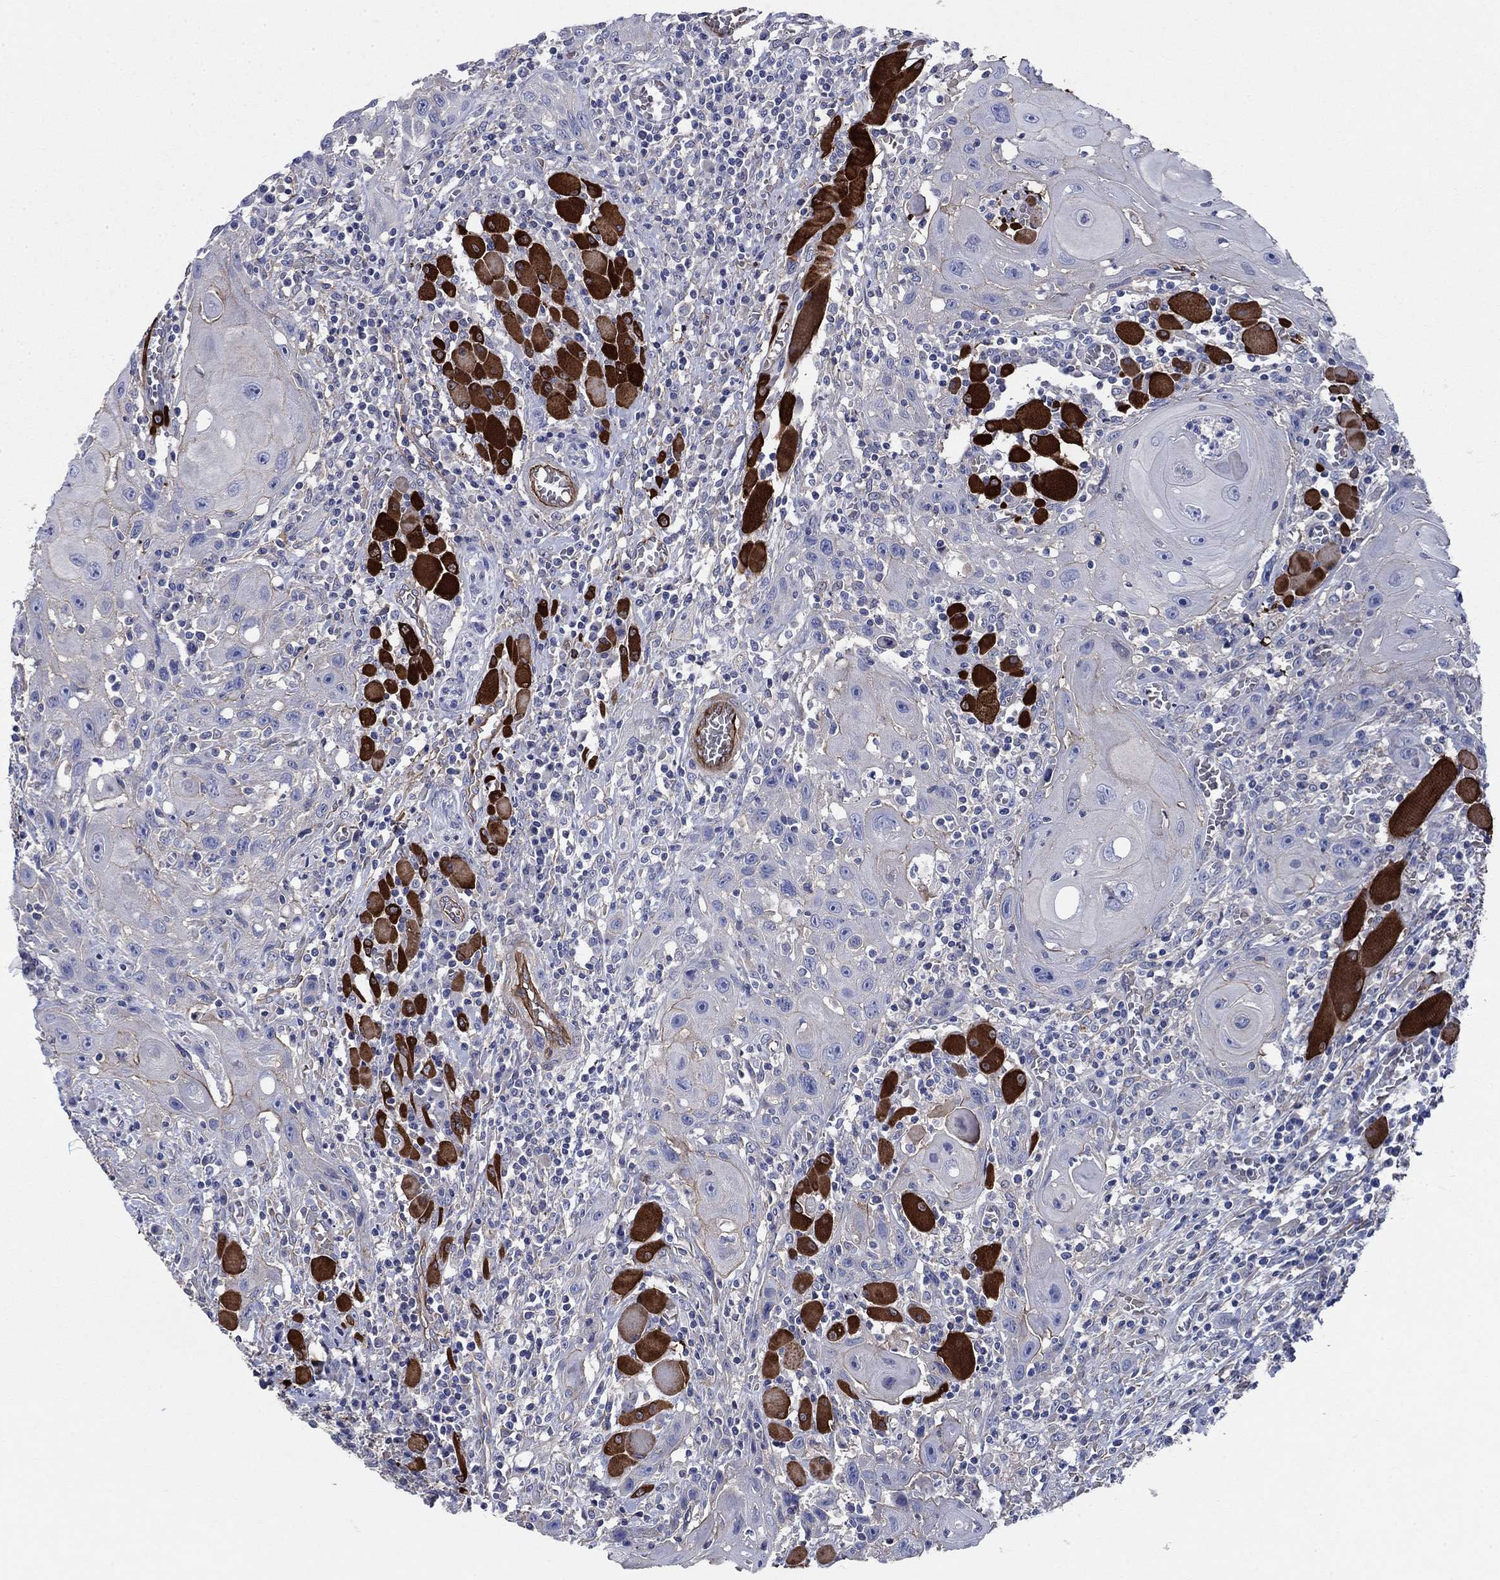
{"staining": {"intensity": "negative", "quantity": "none", "location": "none"}, "tissue": "head and neck cancer", "cell_type": "Tumor cells", "image_type": "cancer", "snomed": [{"axis": "morphology", "description": "Normal tissue, NOS"}, {"axis": "morphology", "description": "Squamous cell carcinoma, NOS"}, {"axis": "topography", "description": "Oral tissue"}, {"axis": "topography", "description": "Head-Neck"}], "caption": "Immunohistochemical staining of squamous cell carcinoma (head and neck) reveals no significant expression in tumor cells. (Brightfield microscopy of DAB IHC at high magnification).", "gene": "FLNC", "patient": {"sex": "male", "age": 71}}